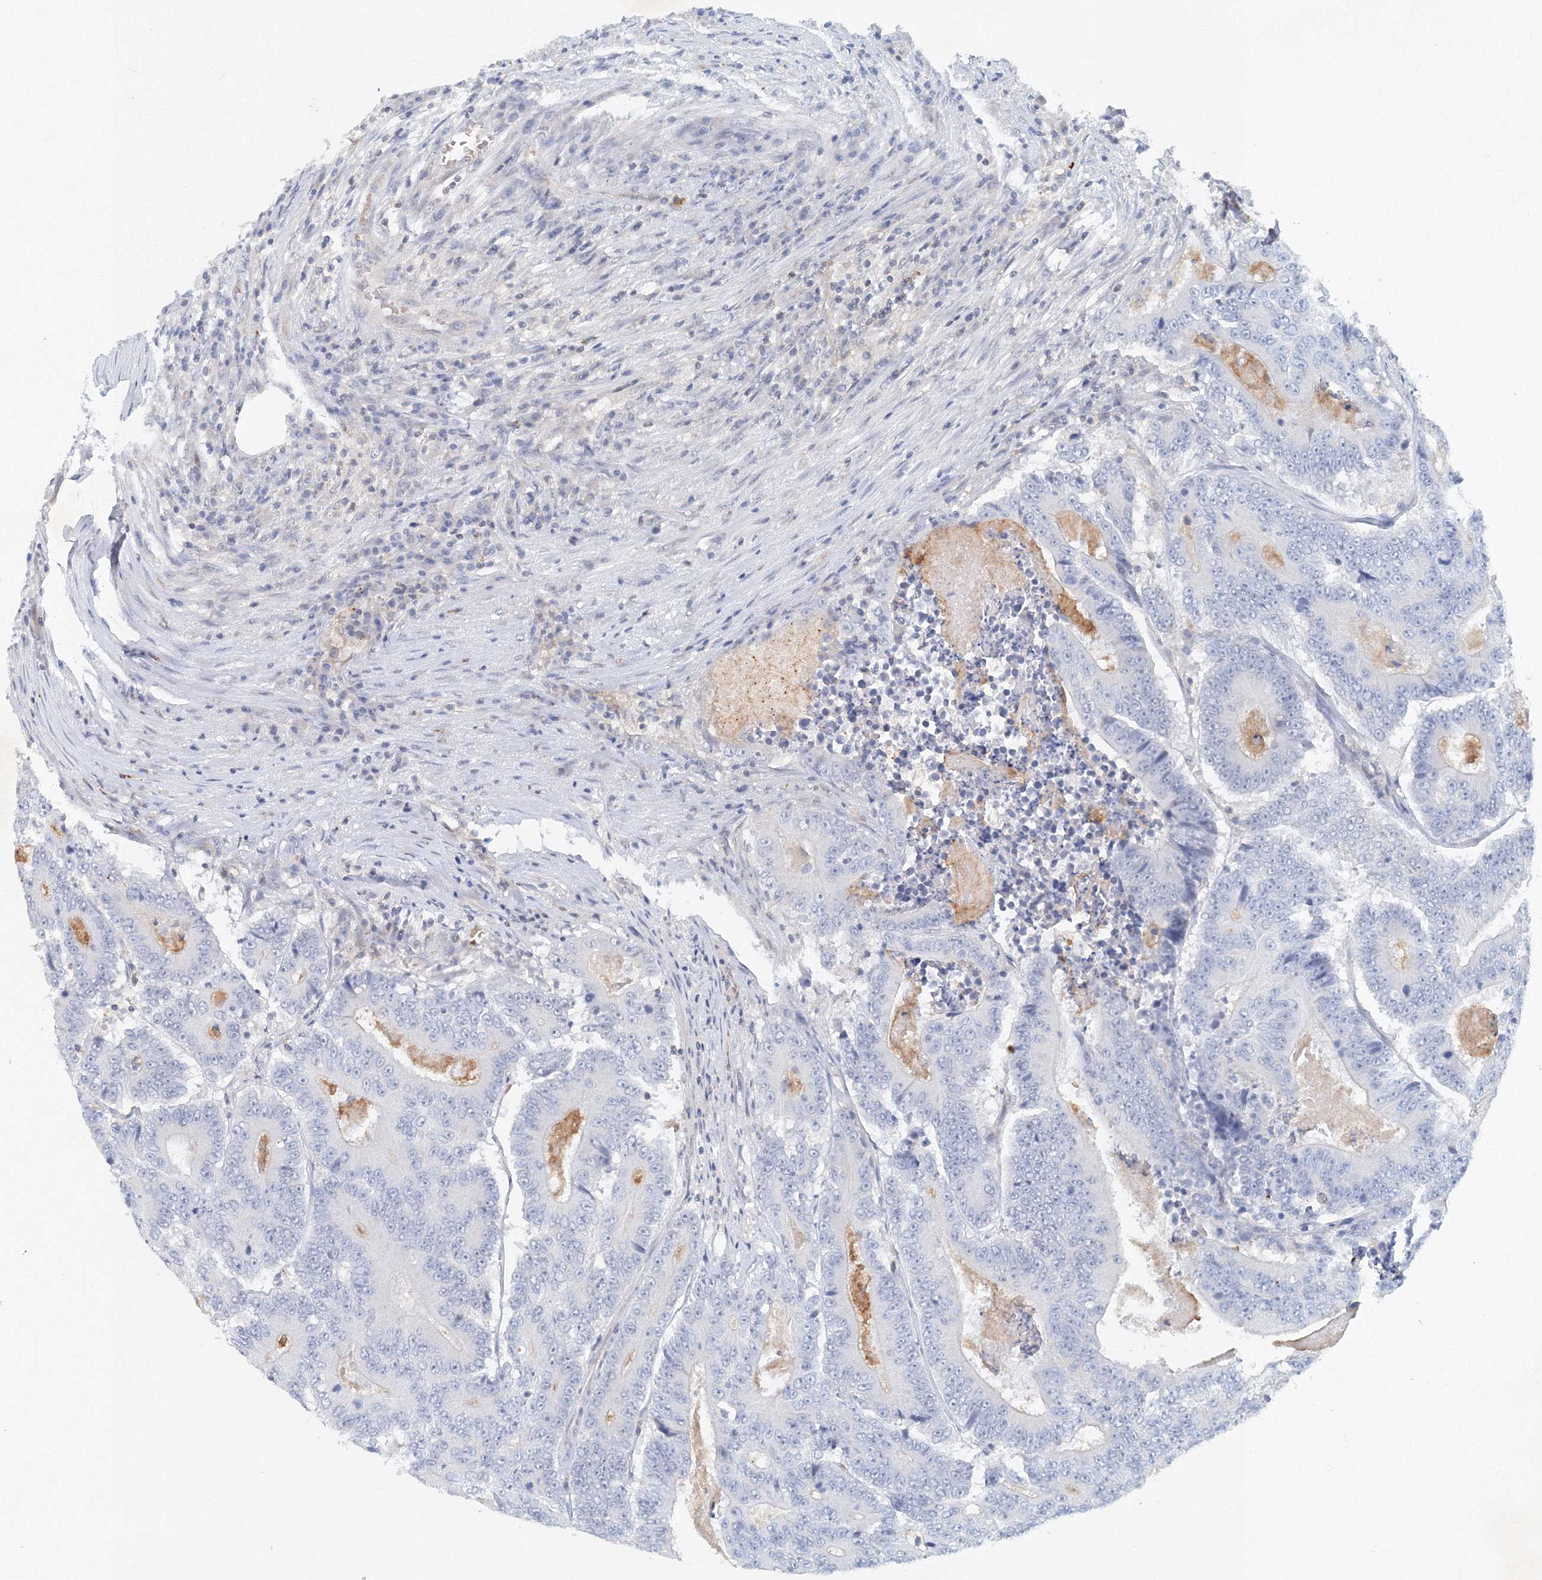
{"staining": {"intensity": "negative", "quantity": "none", "location": "none"}, "tissue": "colorectal cancer", "cell_type": "Tumor cells", "image_type": "cancer", "snomed": [{"axis": "morphology", "description": "Adenocarcinoma, NOS"}, {"axis": "topography", "description": "Colon"}], "caption": "Colorectal cancer (adenocarcinoma) was stained to show a protein in brown. There is no significant positivity in tumor cells. (Stains: DAB IHC with hematoxylin counter stain, Microscopy: brightfield microscopy at high magnification).", "gene": "SH3BP5", "patient": {"sex": "male", "age": 83}}